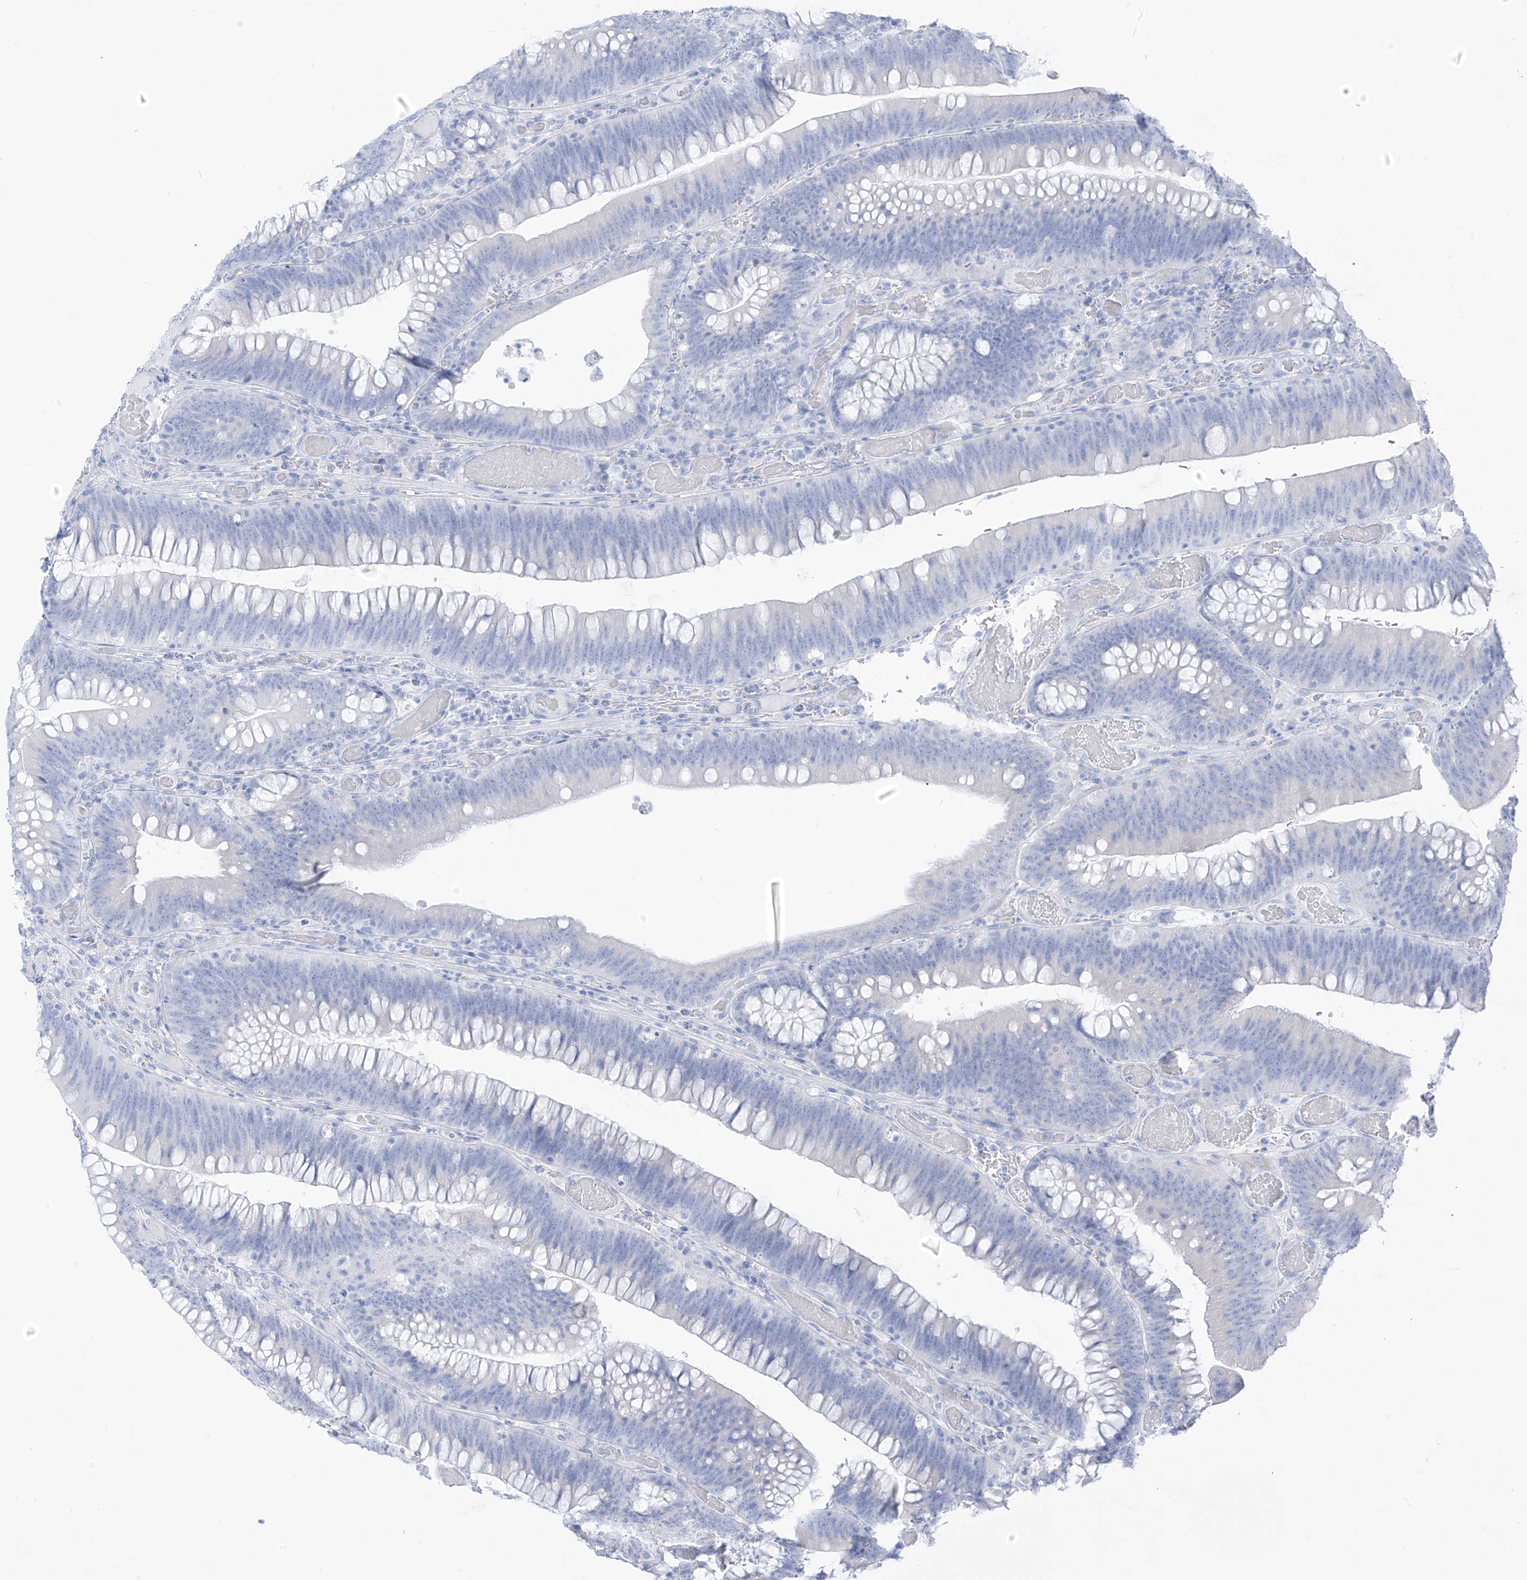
{"staining": {"intensity": "negative", "quantity": "none", "location": "none"}, "tissue": "colorectal cancer", "cell_type": "Tumor cells", "image_type": "cancer", "snomed": [{"axis": "morphology", "description": "Normal tissue, NOS"}, {"axis": "topography", "description": "Colon"}], "caption": "Tumor cells are negative for brown protein staining in colorectal cancer.", "gene": "RCN2", "patient": {"sex": "female", "age": 82}}